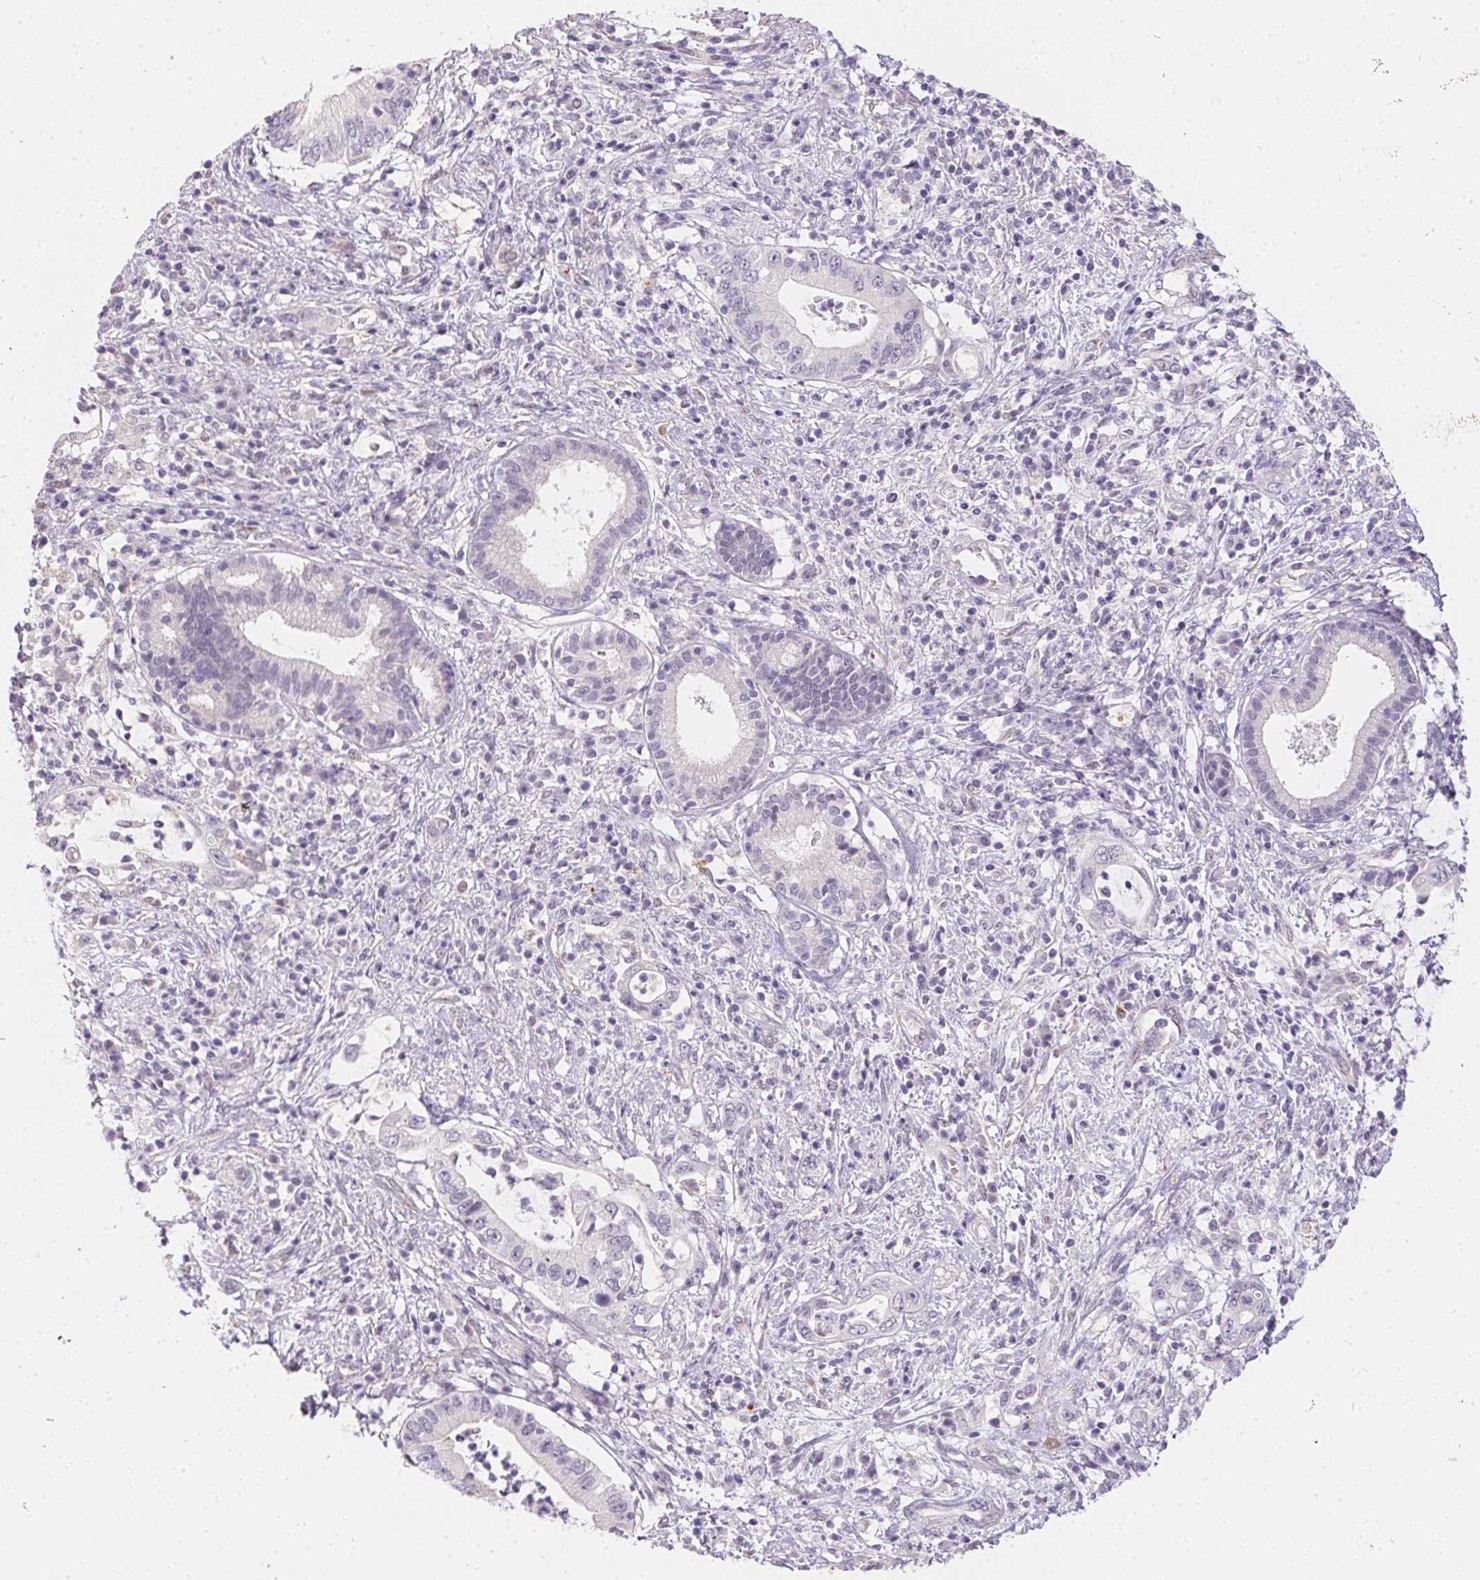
{"staining": {"intensity": "negative", "quantity": "none", "location": "none"}, "tissue": "pancreatic cancer", "cell_type": "Tumor cells", "image_type": "cancer", "snomed": [{"axis": "morphology", "description": "Adenocarcinoma, NOS"}, {"axis": "topography", "description": "Pancreas"}], "caption": "Histopathology image shows no protein staining in tumor cells of pancreatic cancer tissue.", "gene": "MORC1", "patient": {"sex": "female", "age": 72}}